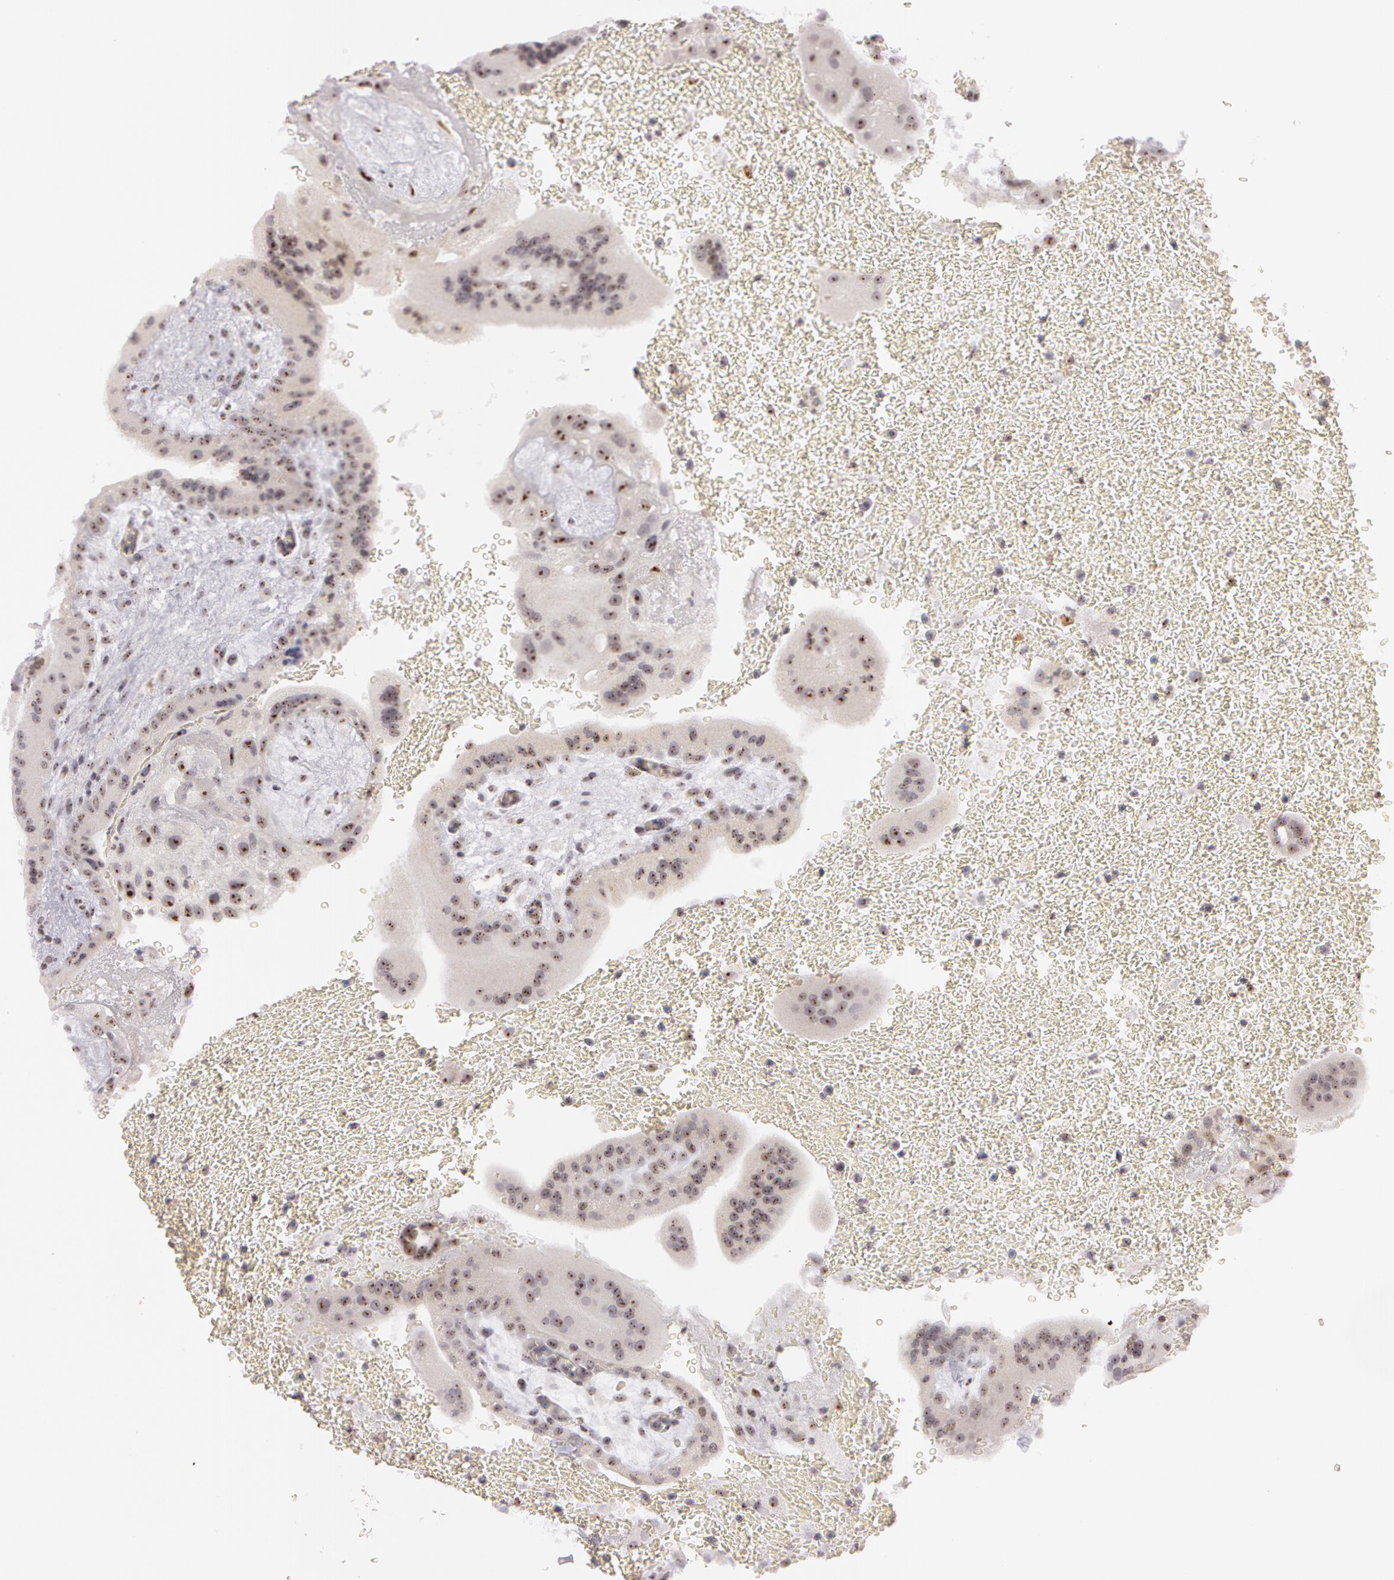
{"staining": {"intensity": "moderate", "quantity": ">75%", "location": "nuclear"}, "tissue": "placenta", "cell_type": "Trophoblastic cells", "image_type": "normal", "snomed": [{"axis": "morphology", "description": "Normal tissue, NOS"}, {"axis": "topography", "description": "Placenta"}], "caption": "Immunohistochemistry micrograph of normal placenta: human placenta stained using immunohistochemistry reveals medium levels of moderate protein expression localized specifically in the nuclear of trophoblastic cells, appearing as a nuclear brown color.", "gene": "FBL", "patient": {"sex": "female", "age": 35}}